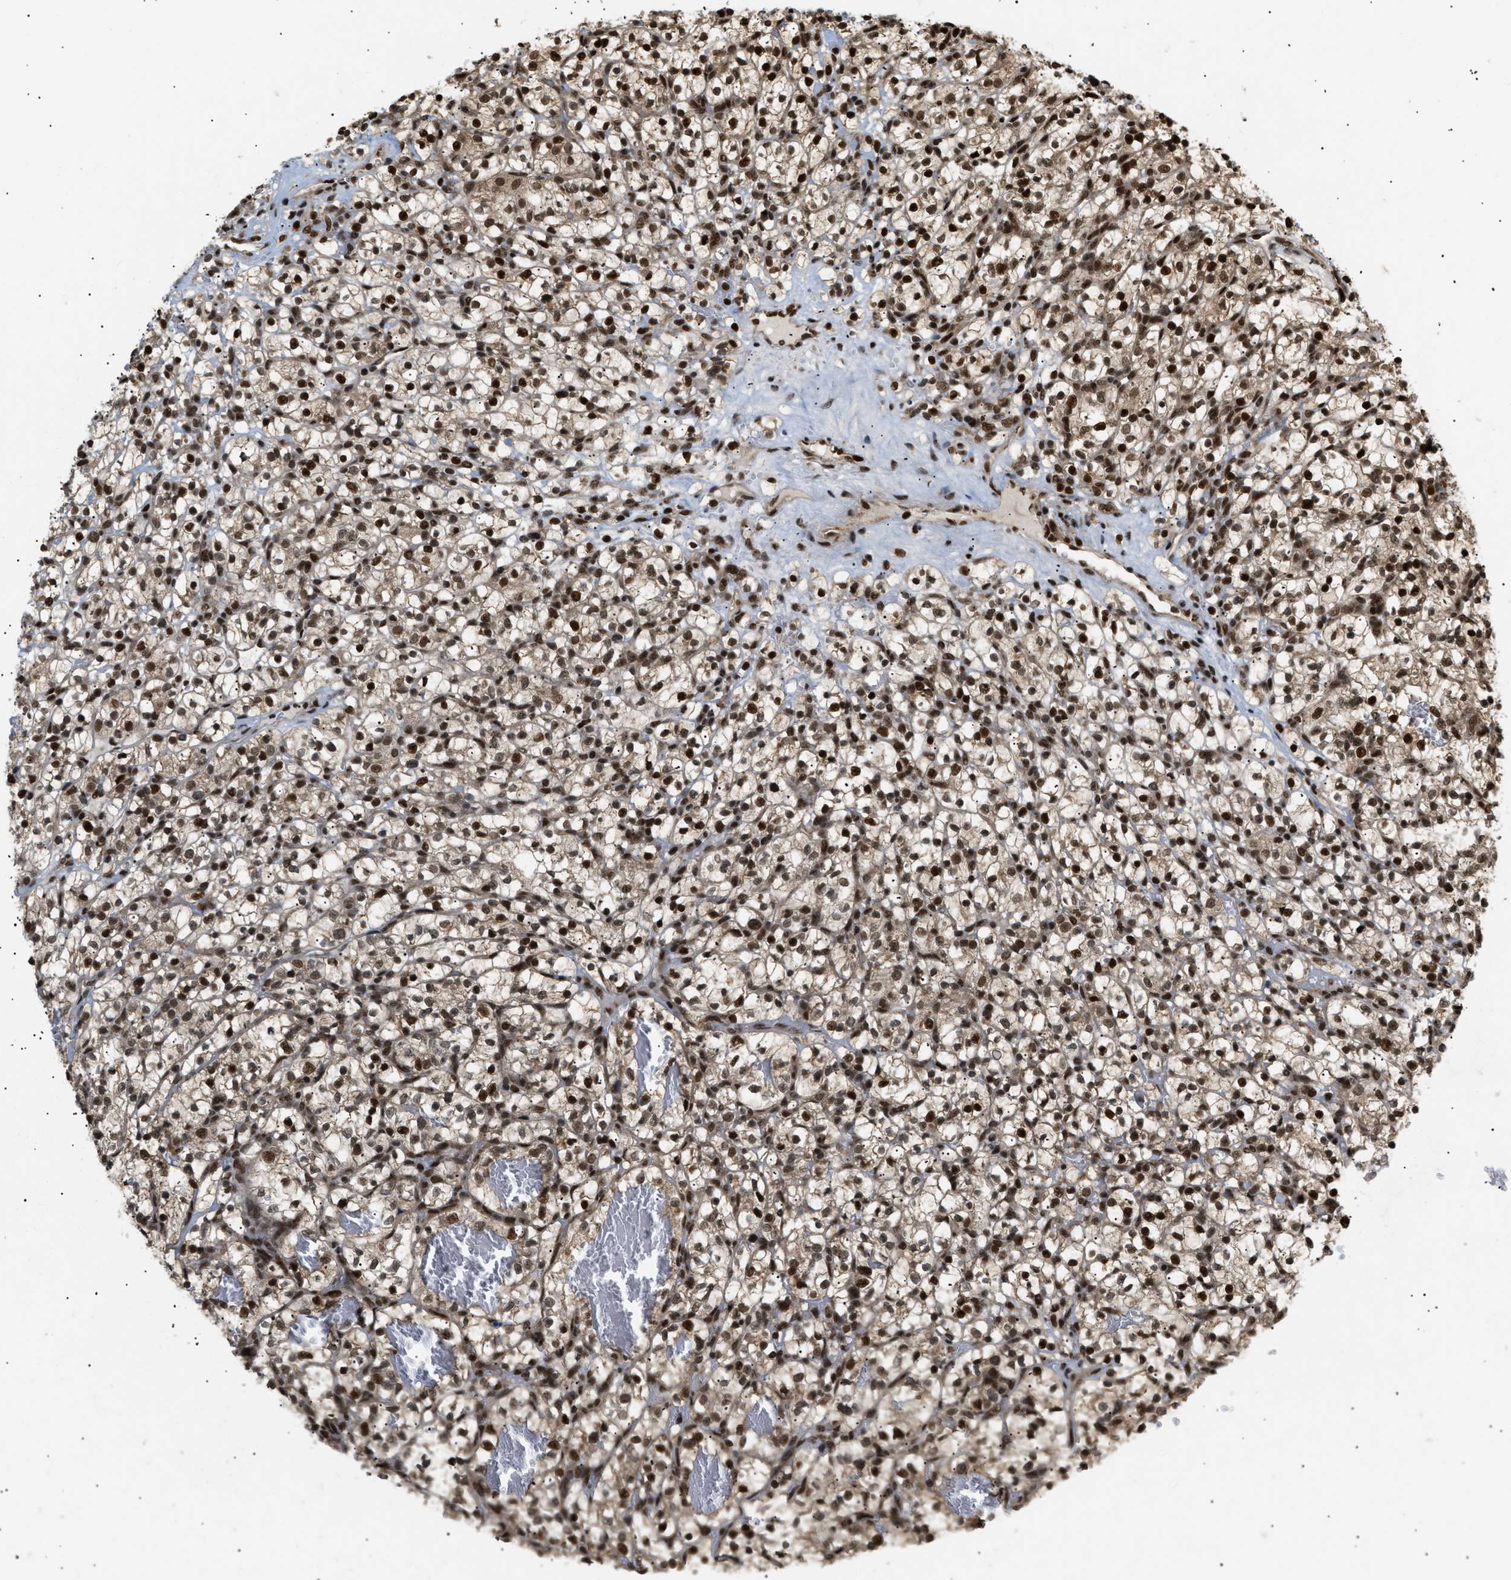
{"staining": {"intensity": "strong", "quantity": ">75%", "location": "cytoplasmic/membranous,nuclear"}, "tissue": "renal cancer", "cell_type": "Tumor cells", "image_type": "cancer", "snomed": [{"axis": "morphology", "description": "Adenocarcinoma, NOS"}, {"axis": "topography", "description": "Kidney"}], "caption": "Immunohistochemistry (IHC) histopathology image of neoplastic tissue: human adenocarcinoma (renal) stained using immunohistochemistry (IHC) shows high levels of strong protein expression localized specifically in the cytoplasmic/membranous and nuclear of tumor cells, appearing as a cytoplasmic/membranous and nuclear brown color.", "gene": "RBM5", "patient": {"sex": "female", "age": 57}}